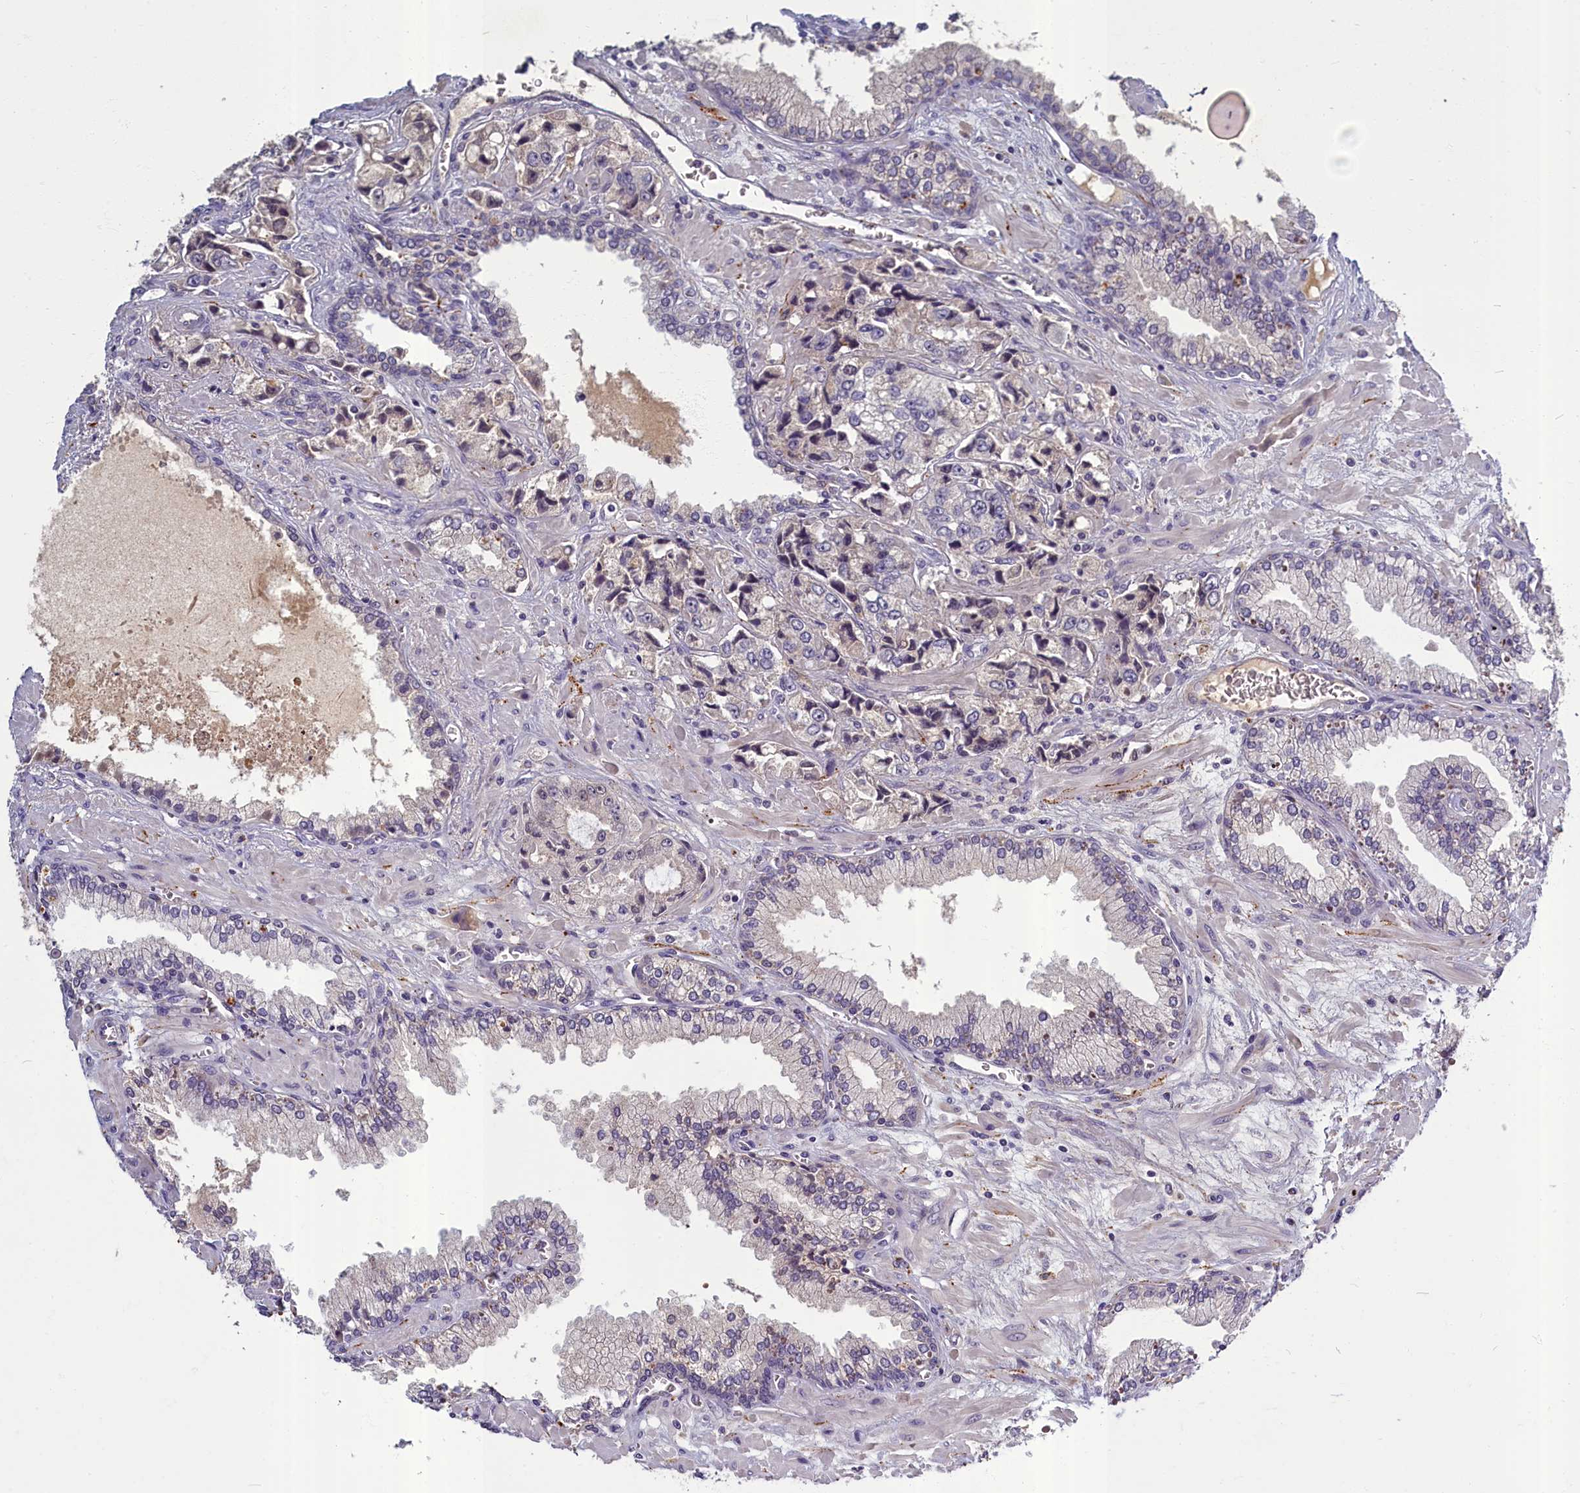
{"staining": {"intensity": "negative", "quantity": "none", "location": "none"}, "tissue": "prostate cancer", "cell_type": "Tumor cells", "image_type": "cancer", "snomed": [{"axis": "morphology", "description": "Adenocarcinoma, High grade"}, {"axis": "topography", "description": "Prostate"}], "caption": "The photomicrograph shows no staining of tumor cells in prostate cancer. (DAB (3,3'-diaminobenzidine) IHC, high magnification).", "gene": "SV2C", "patient": {"sex": "male", "age": 74}}